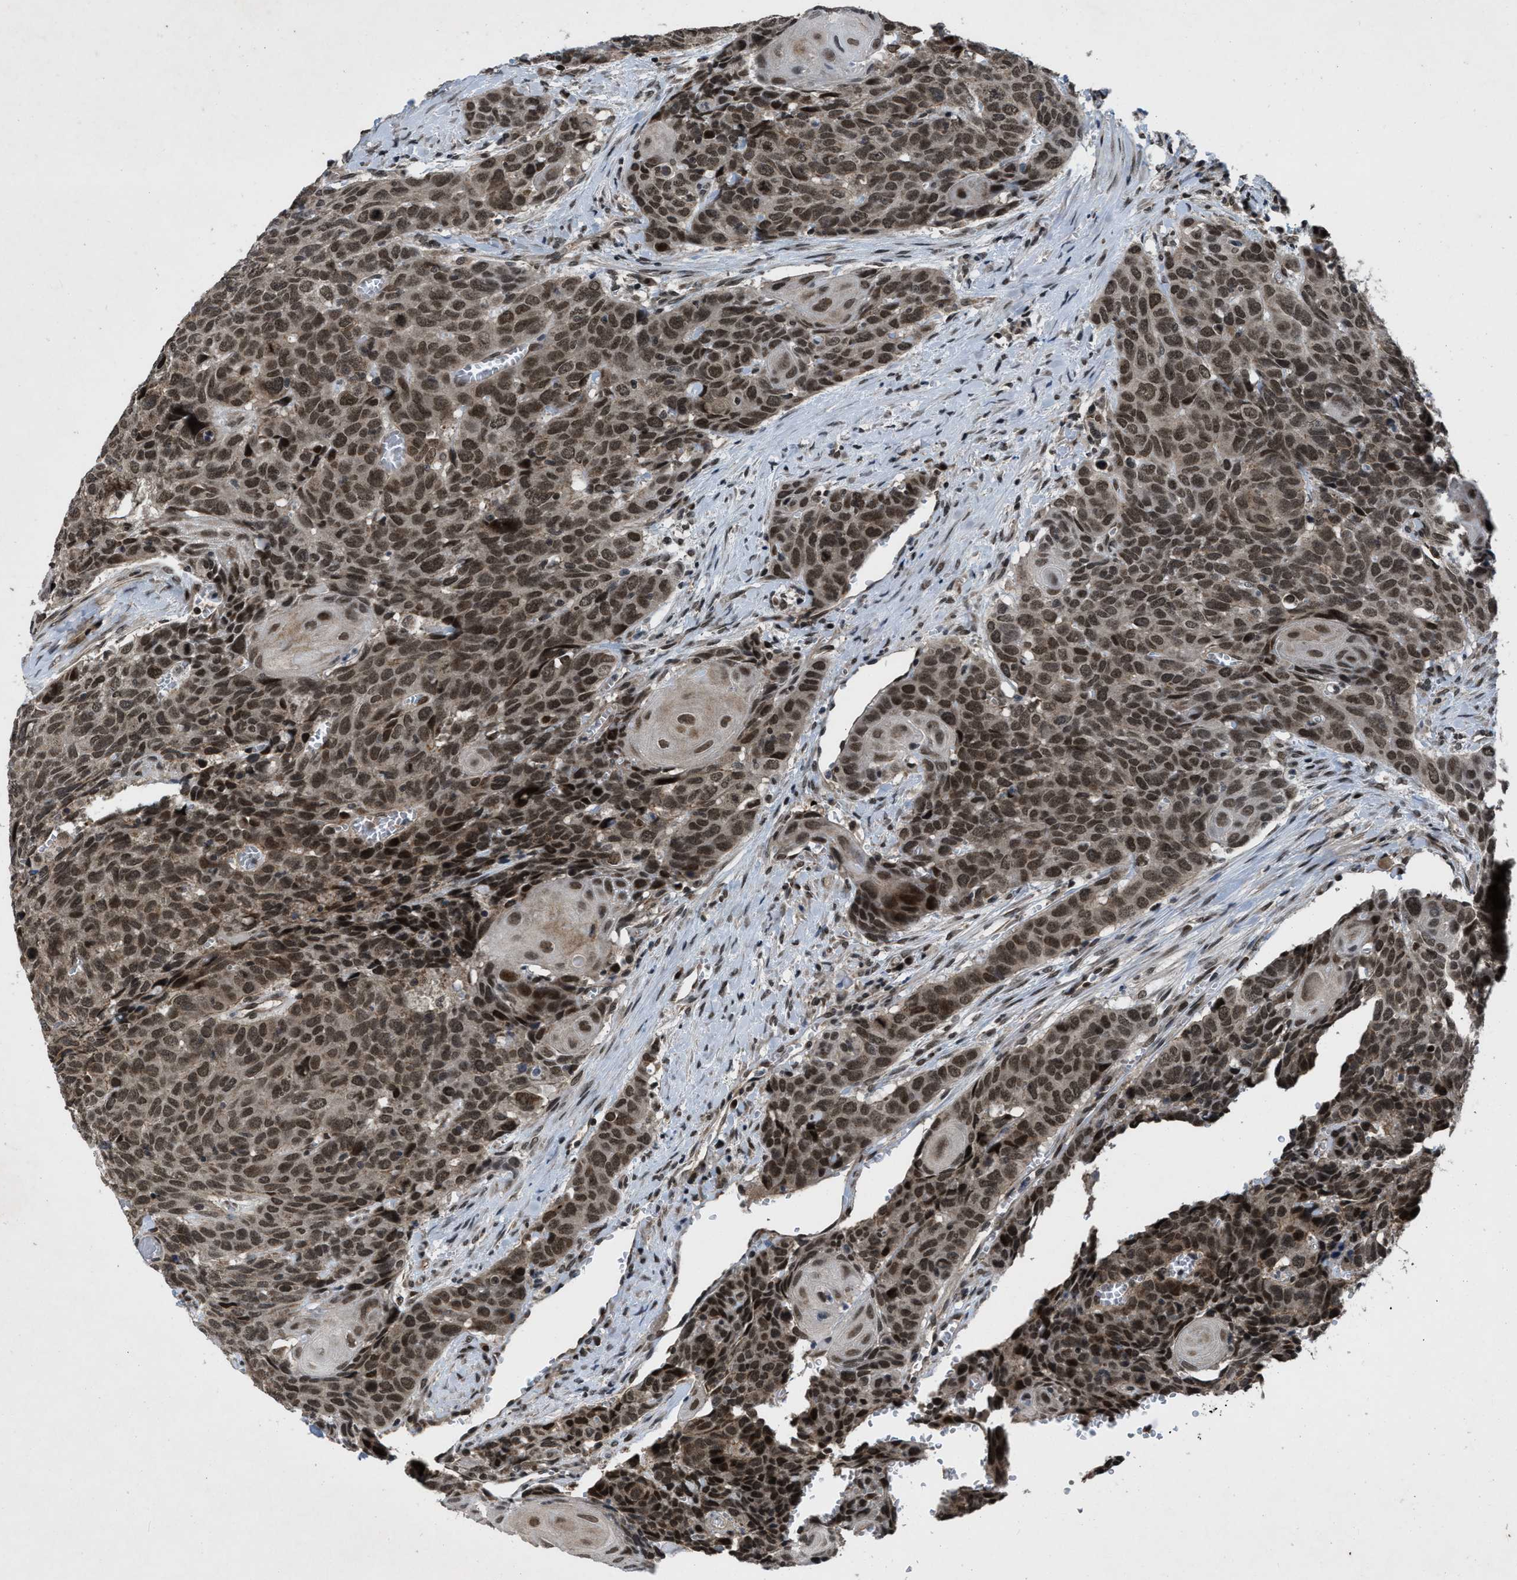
{"staining": {"intensity": "moderate", "quantity": ">75%", "location": "nuclear"}, "tissue": "head and neck cancer", "cell_type": "Tumor cells", "image_type": "cancer", "snomed": [{"axis": "morphology", "description": "Squamous cell carcinoma, NOS"}, {"axis": "topography", "description": "Head-Neck"}], "caption": "Tumor cells exhibit medium levels of moderate nuclear staining in approximately >75% of cells in human squamous cell carcinoma (head and neck).", "gene": "ZNHIT1", "patient": {"sex": "male", "age": 66}}